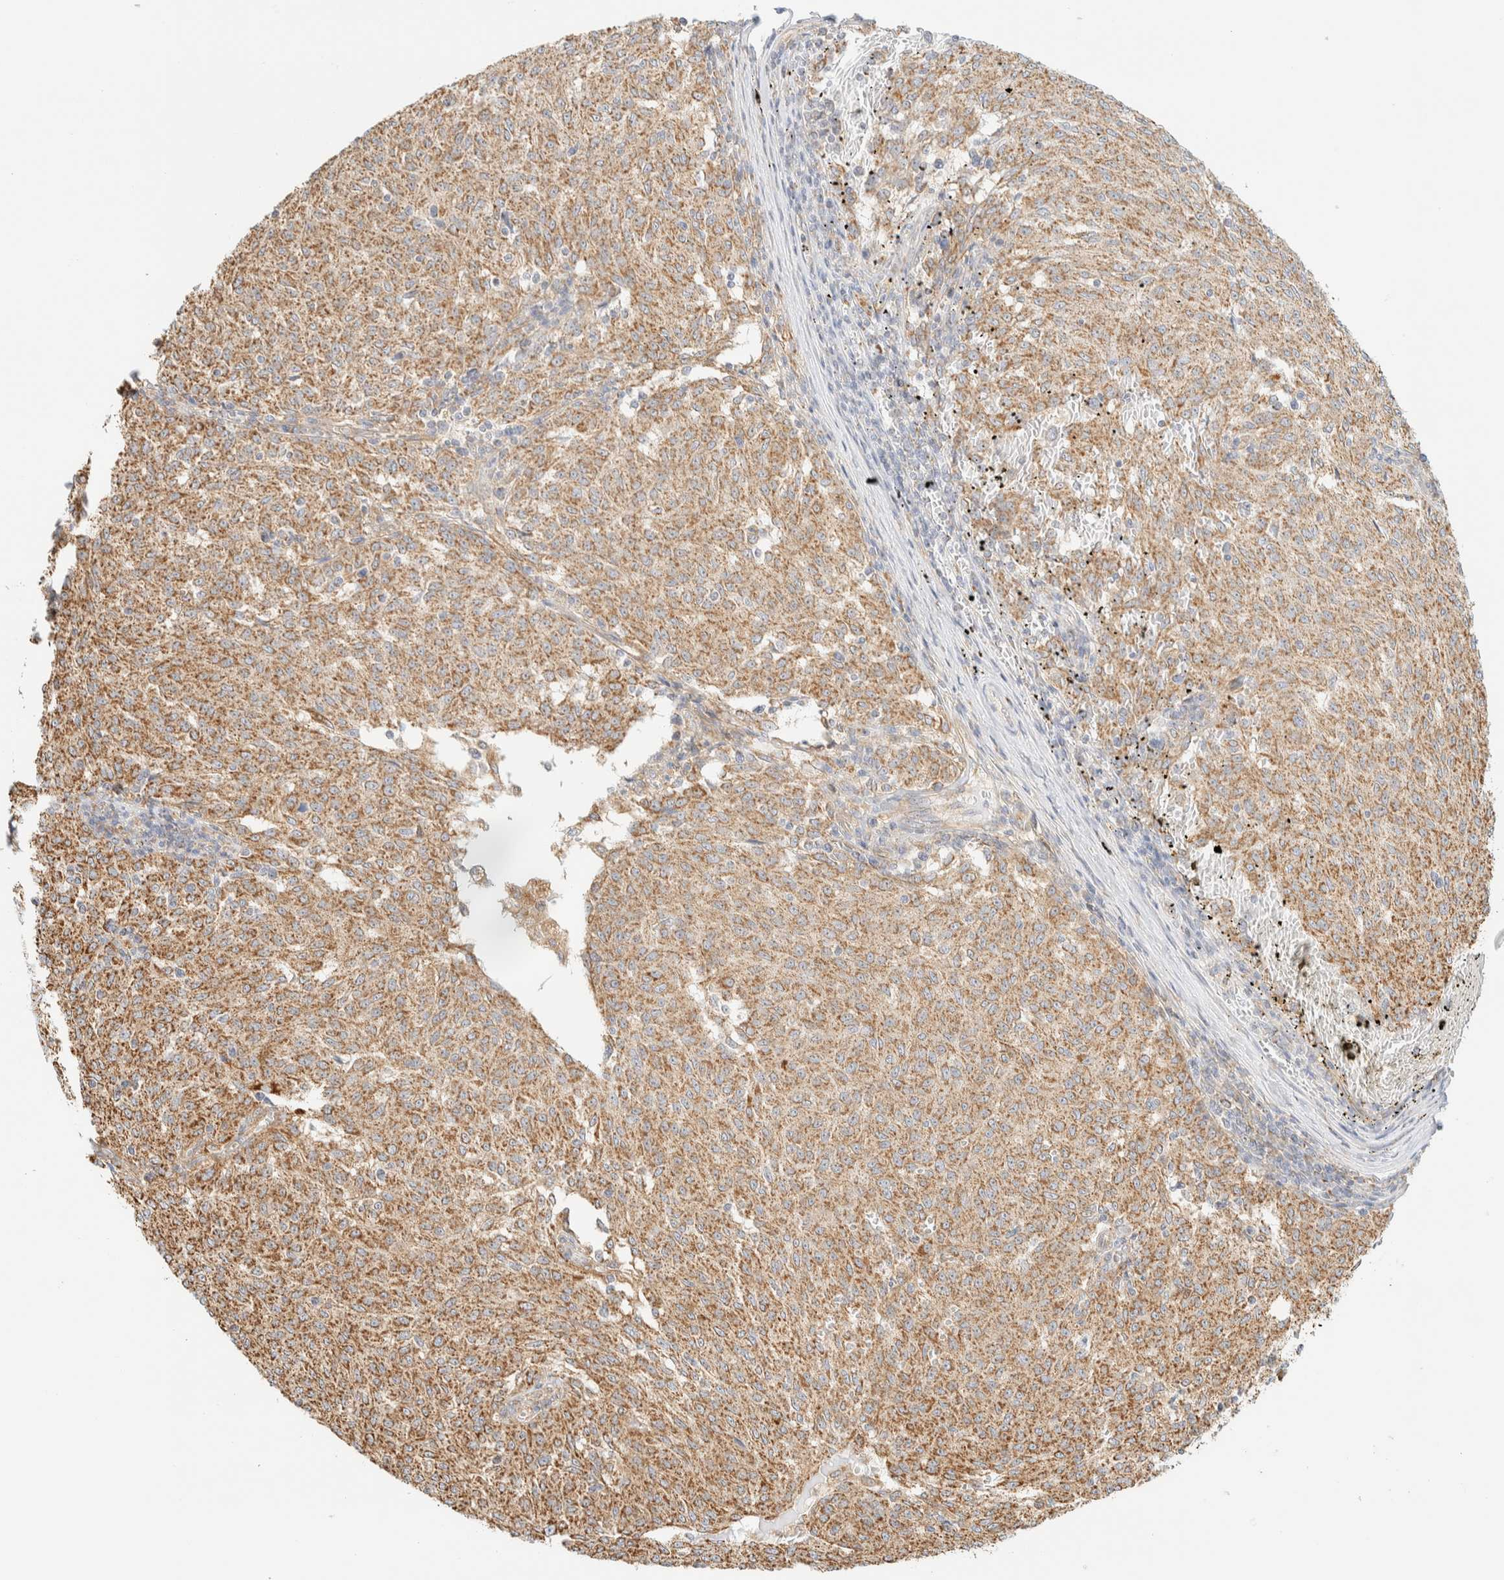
{"staining": {"intensity": "moderate", "quantity": ">75%", "location": "cytoplasmic/membranous"}, "tissue": "melanoma", "cell_type": "Tumor cells", "image_type": "cancer", "snomed": [{"axis": "morphology", "description": "Malignant melanoma, NOS"}, {"axis": "topography", "description": "Skin"}], "caption": "Immunohistochemical staining of human melanoma shows medium levels of moderate cytoplasmic/membranous protein positivity in approximately >75% of tumor cells.", "gene": "APBB2", "patient": {"sex": "female", "age": 72}}